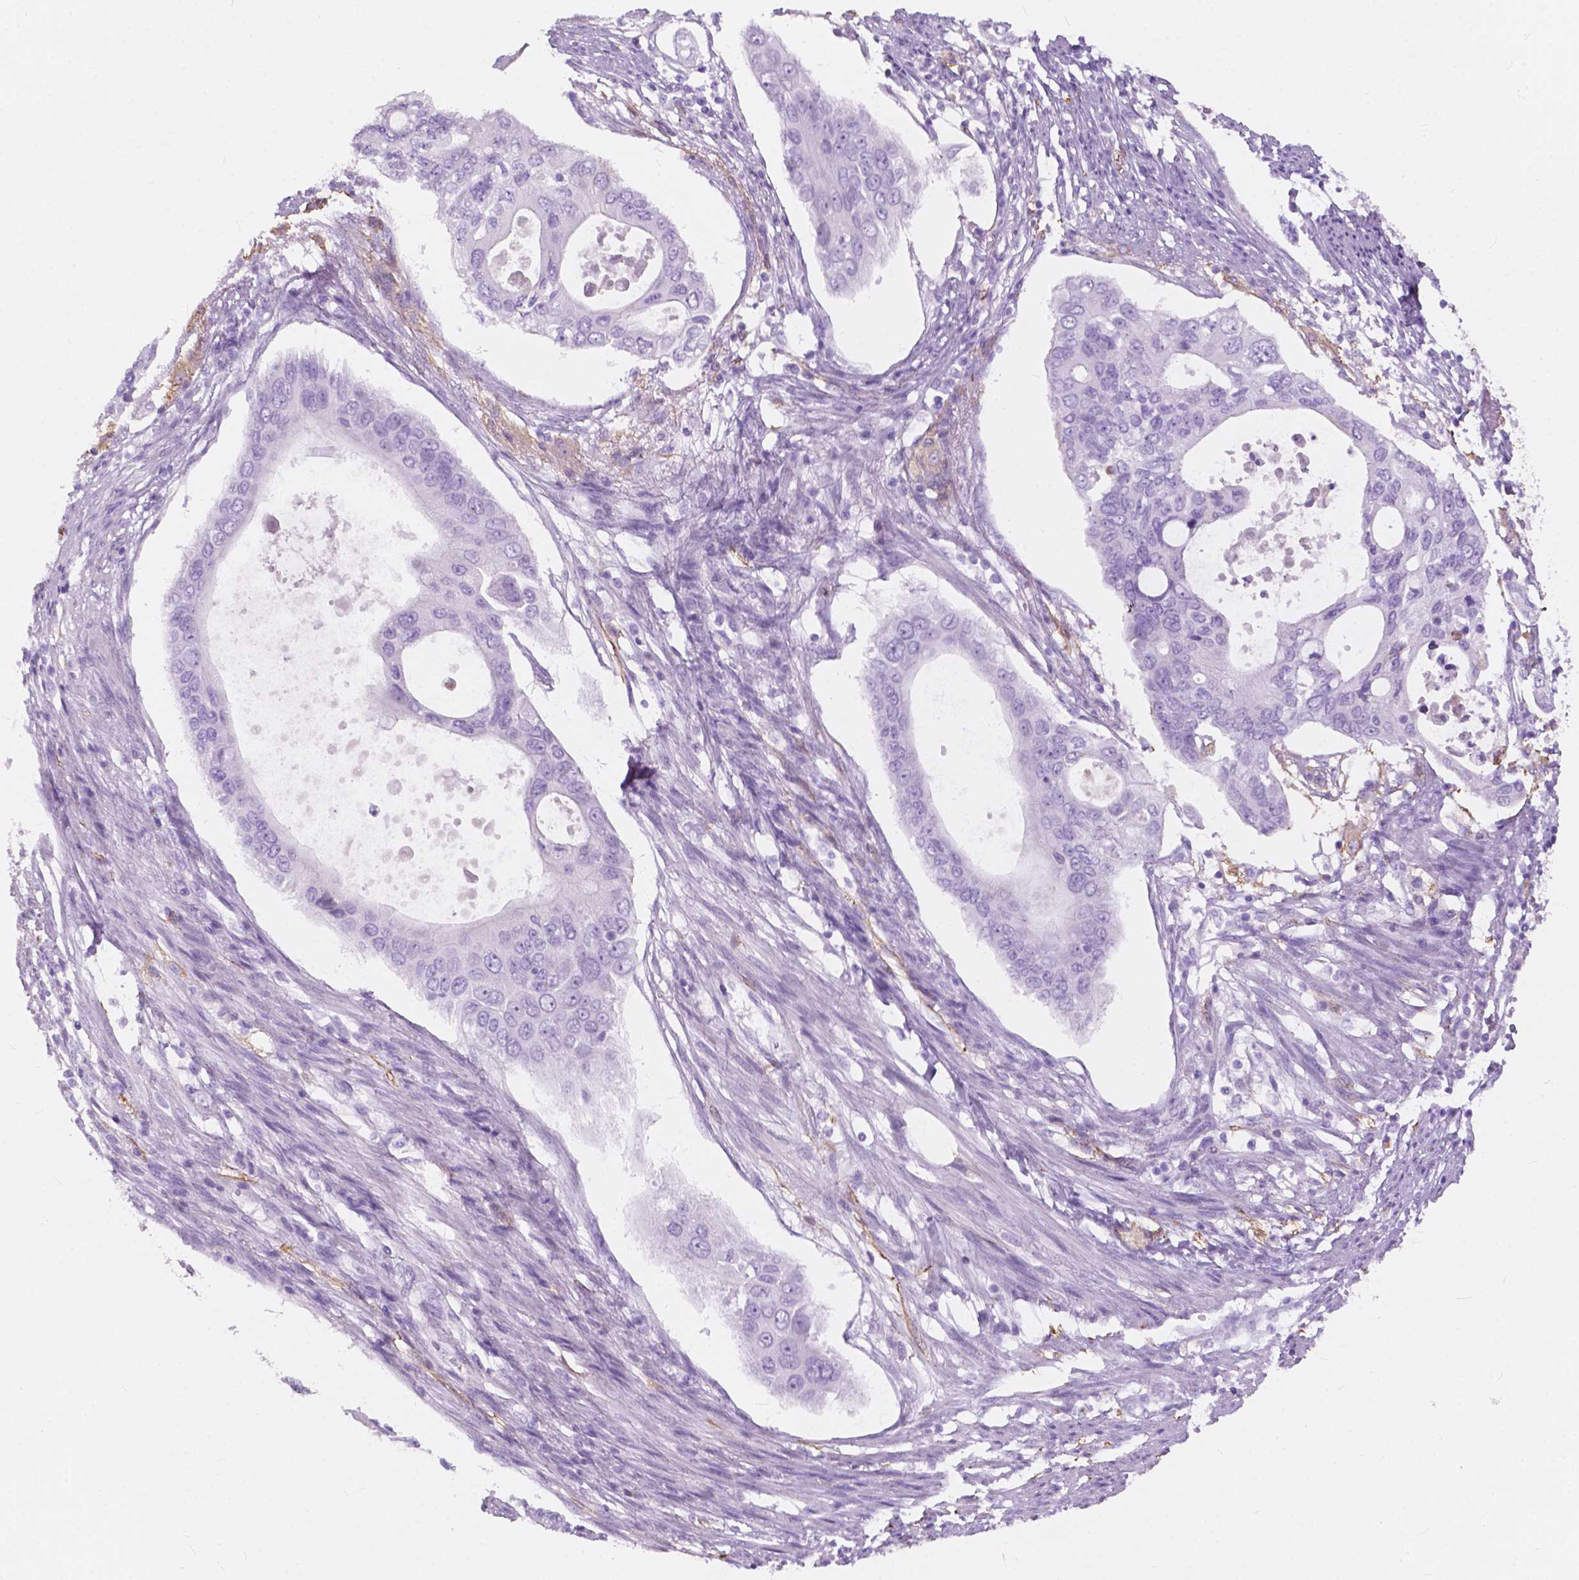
{"staining": {"intensity": "negative", "quantity": "none", "location": "none"}, "tissue": "pancreatic cancer", "cell_type": "Tumor cells", "image_type": "cancer", "snomed": [{"axis": "morphology", "description": "Adenocarcinoma, NOS"}, {"axis": "topography", "description": "Pancreas"}], "caption": "High magnification brightfield microscopy of pancreatic adenocarcinoma stained with DAB (brown) and counterstained with hematoxylin (blue): tumor cells show no significant expression. The staining was performed using DAB to visualize the protein expression in brown, while the nuclei were stained in blue with hematoxylin (Magnification: 20x).", "gene": "FXYD2", "patient": {"sex": "female", "age": 63}}